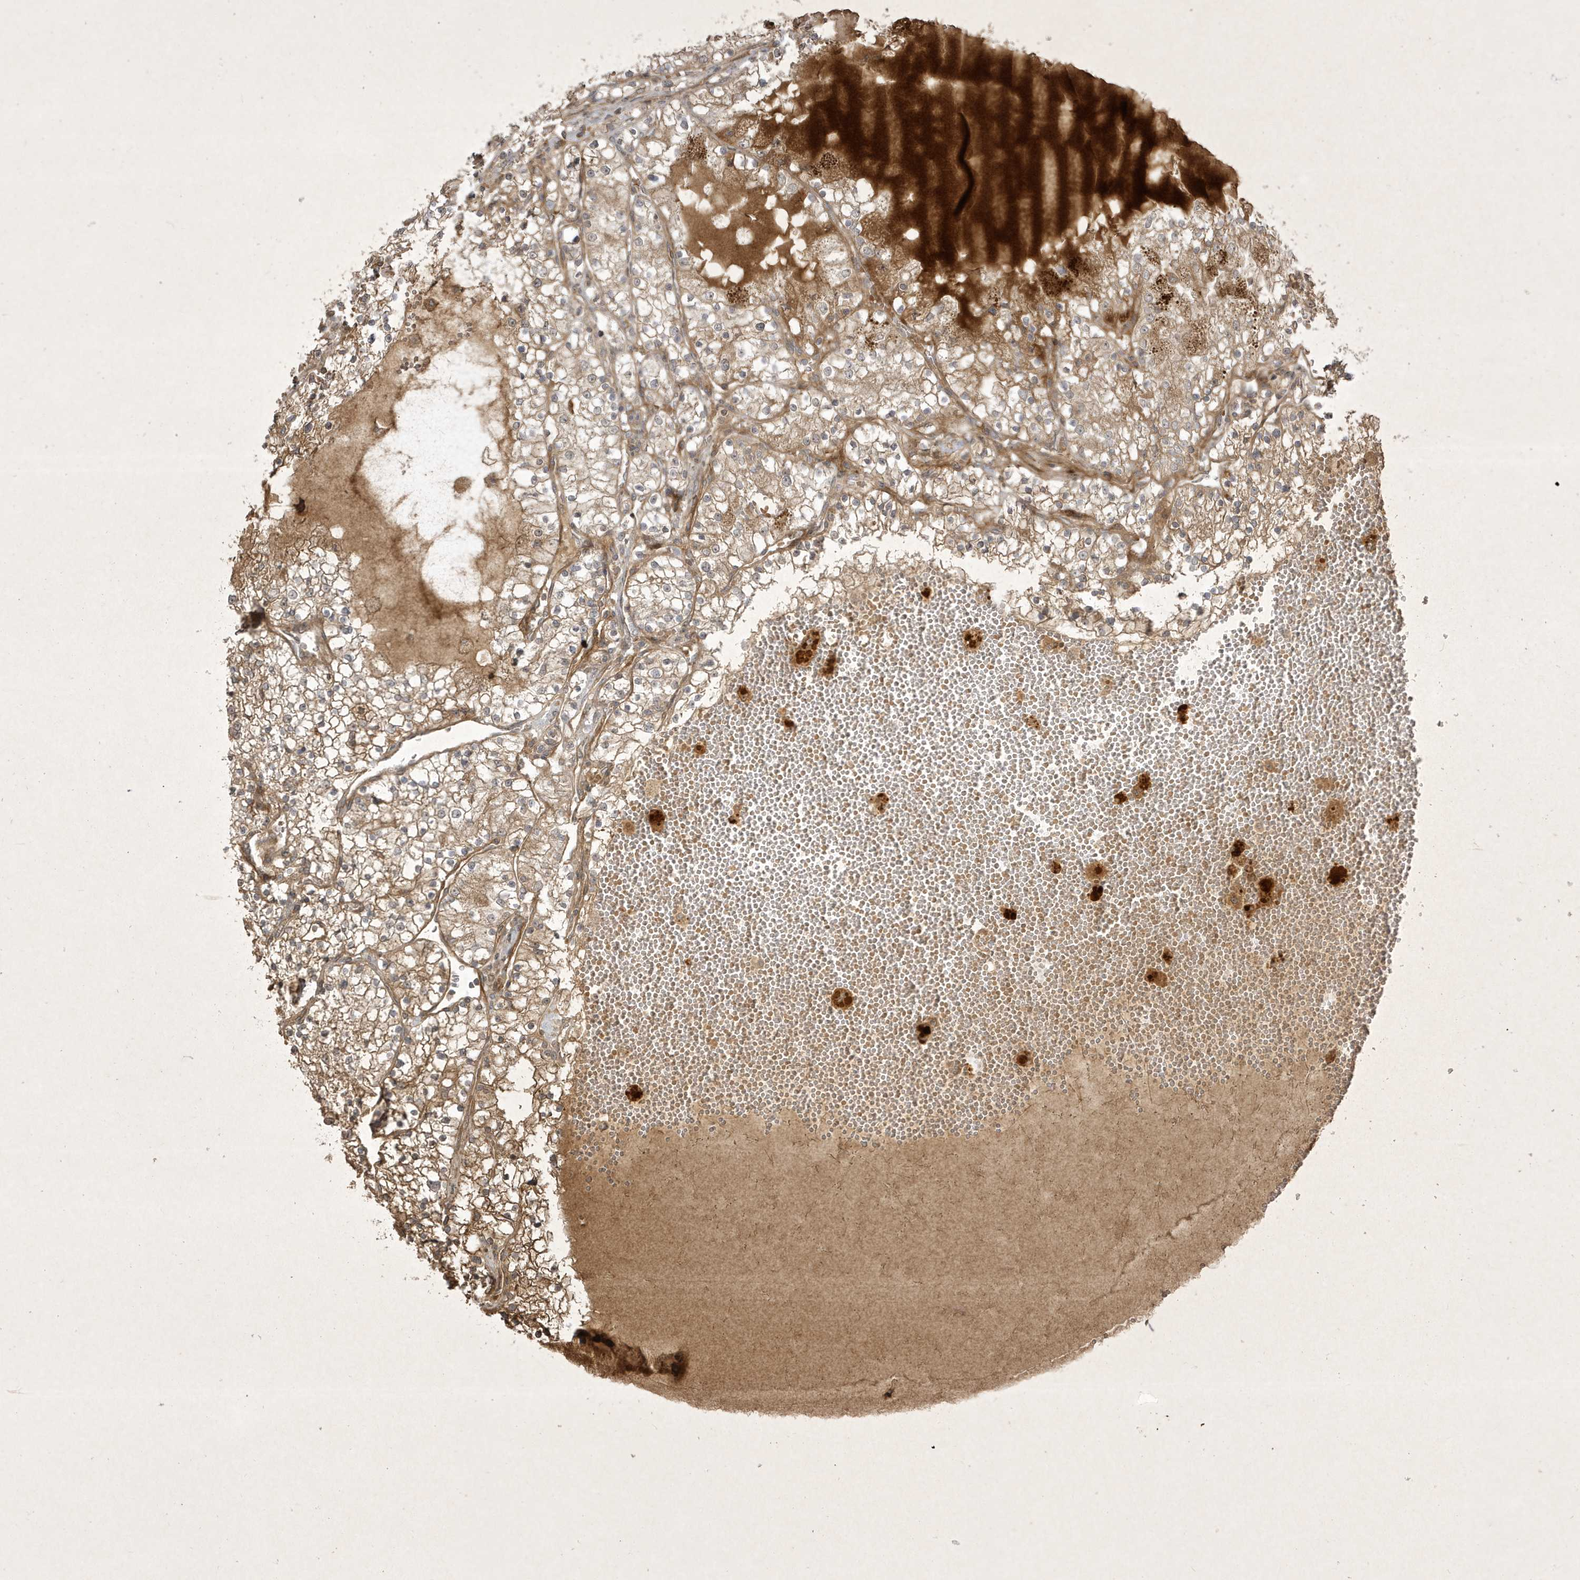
{"staining": {"intensity": "moderate", "quantity": ">75%", "location": "cytoplasmic/membranous"}, "tissue": "renal cancer", "cell_type": "Tumor cells", "image_type": "cancer", "snomed": [{"axis": "morphology", "description": "Normal tissue, NOS"}, {"axis": "morphology", "description": "Adenocarcinoma, NOS"}, {"axis": "topography", "description": "Kidney"}], "caption": "This micrograph reveals IHC staining of human renal cancer (adenocarcinoma), with medium moderate cytoplasmic/membranous staining in about >75% of tumor cells.", "gene": "FAM83C", "patient": {"sex": "male", "age": 68}}